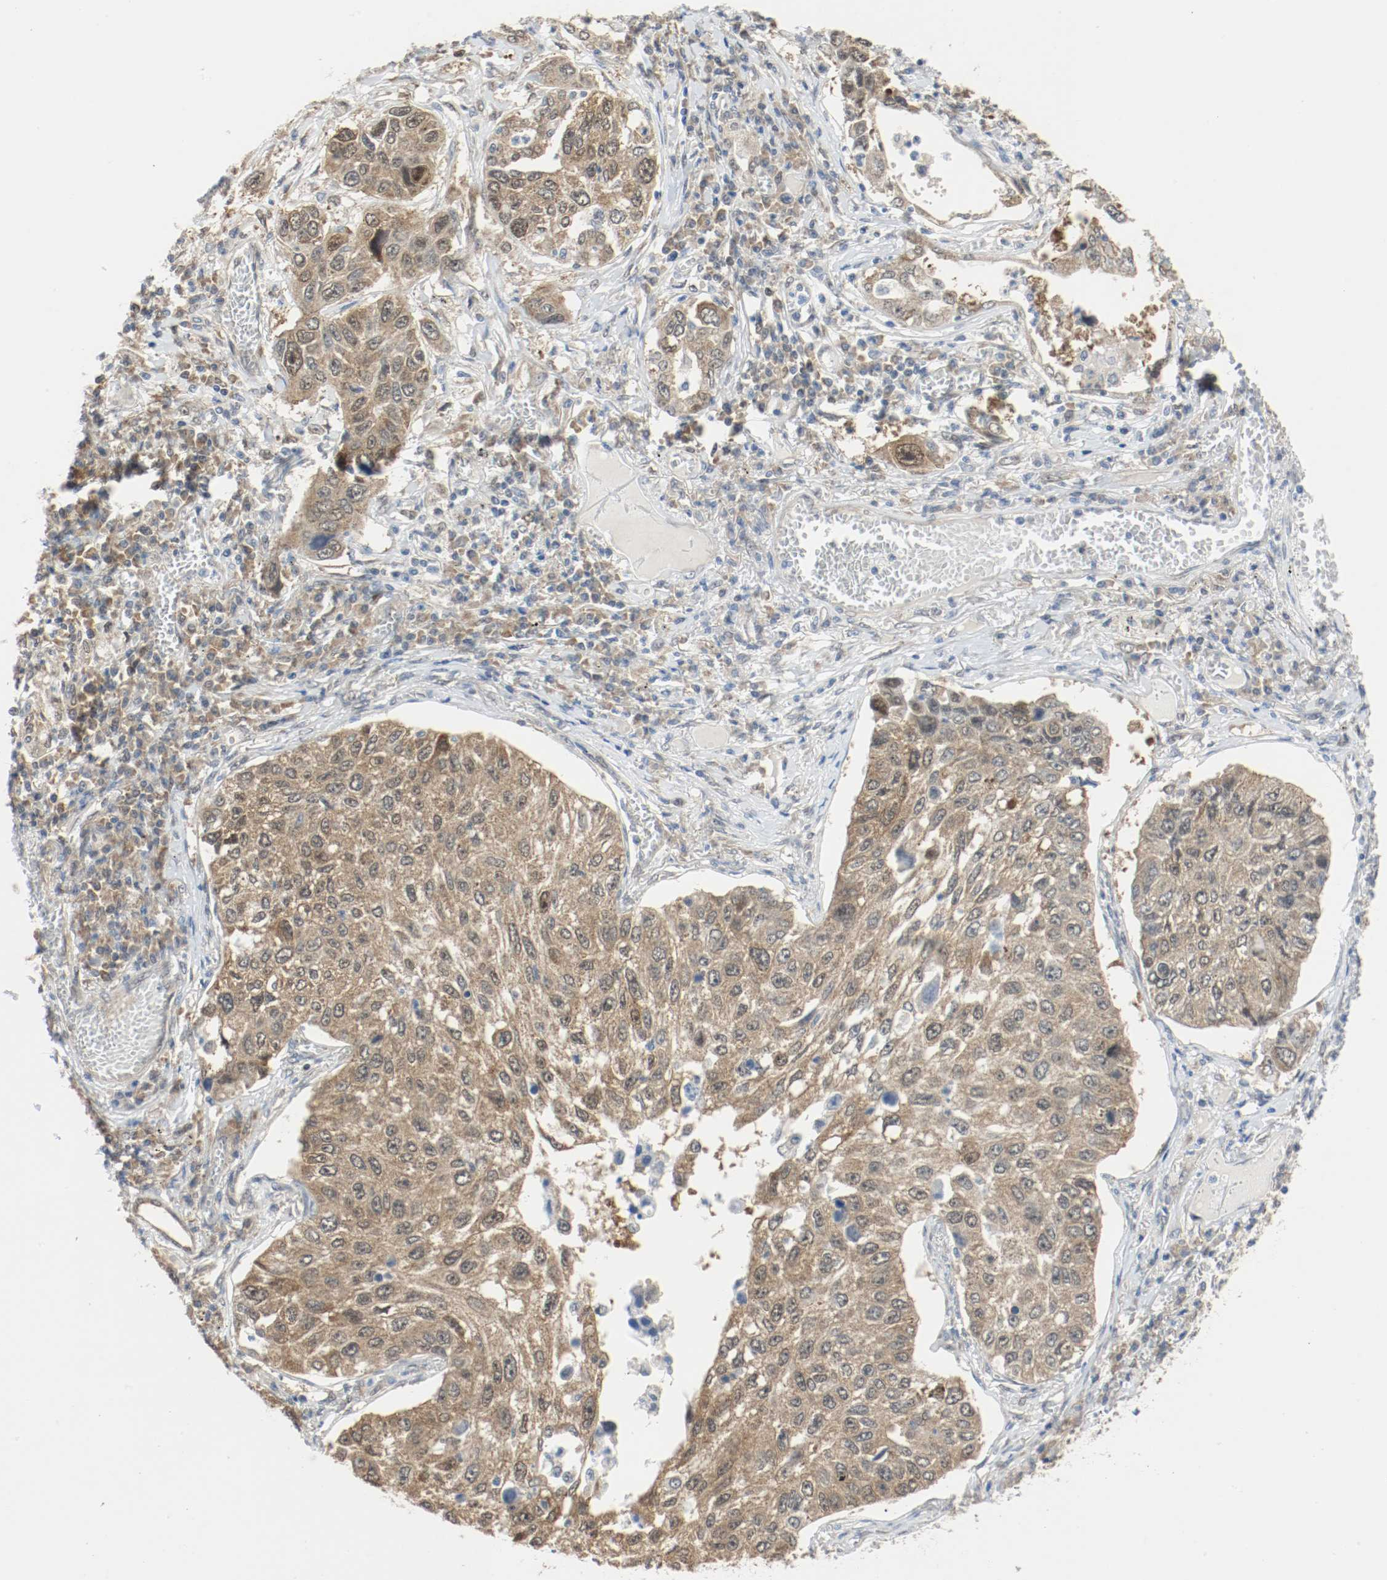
{"staining": {"intensity": "moderate", "quantity": ">75%", "location": "cytoplasmic/membranous,nuclear"}, "tissue": "lung cancer", "cell_type": "Tumor cells", "image_type": "cancer", "snomed": [{"axis": "morphology", "description": "Squamous cell carcinoma, NOS"}, {"axis": "topography", "description": "Lung"}], "caption": "The micrograph shows a brown stain indicating the presence of a protein in the cytoplasmic/membranous and nuclear of tumor cells in squamous cell carcinoma (lung). (DAB (3,3'-diaminobenzidine) IHC with brightfield microscopy, high magnification).", "gene": "PPME1", "patient": {"sex": "male", "age": 71}}